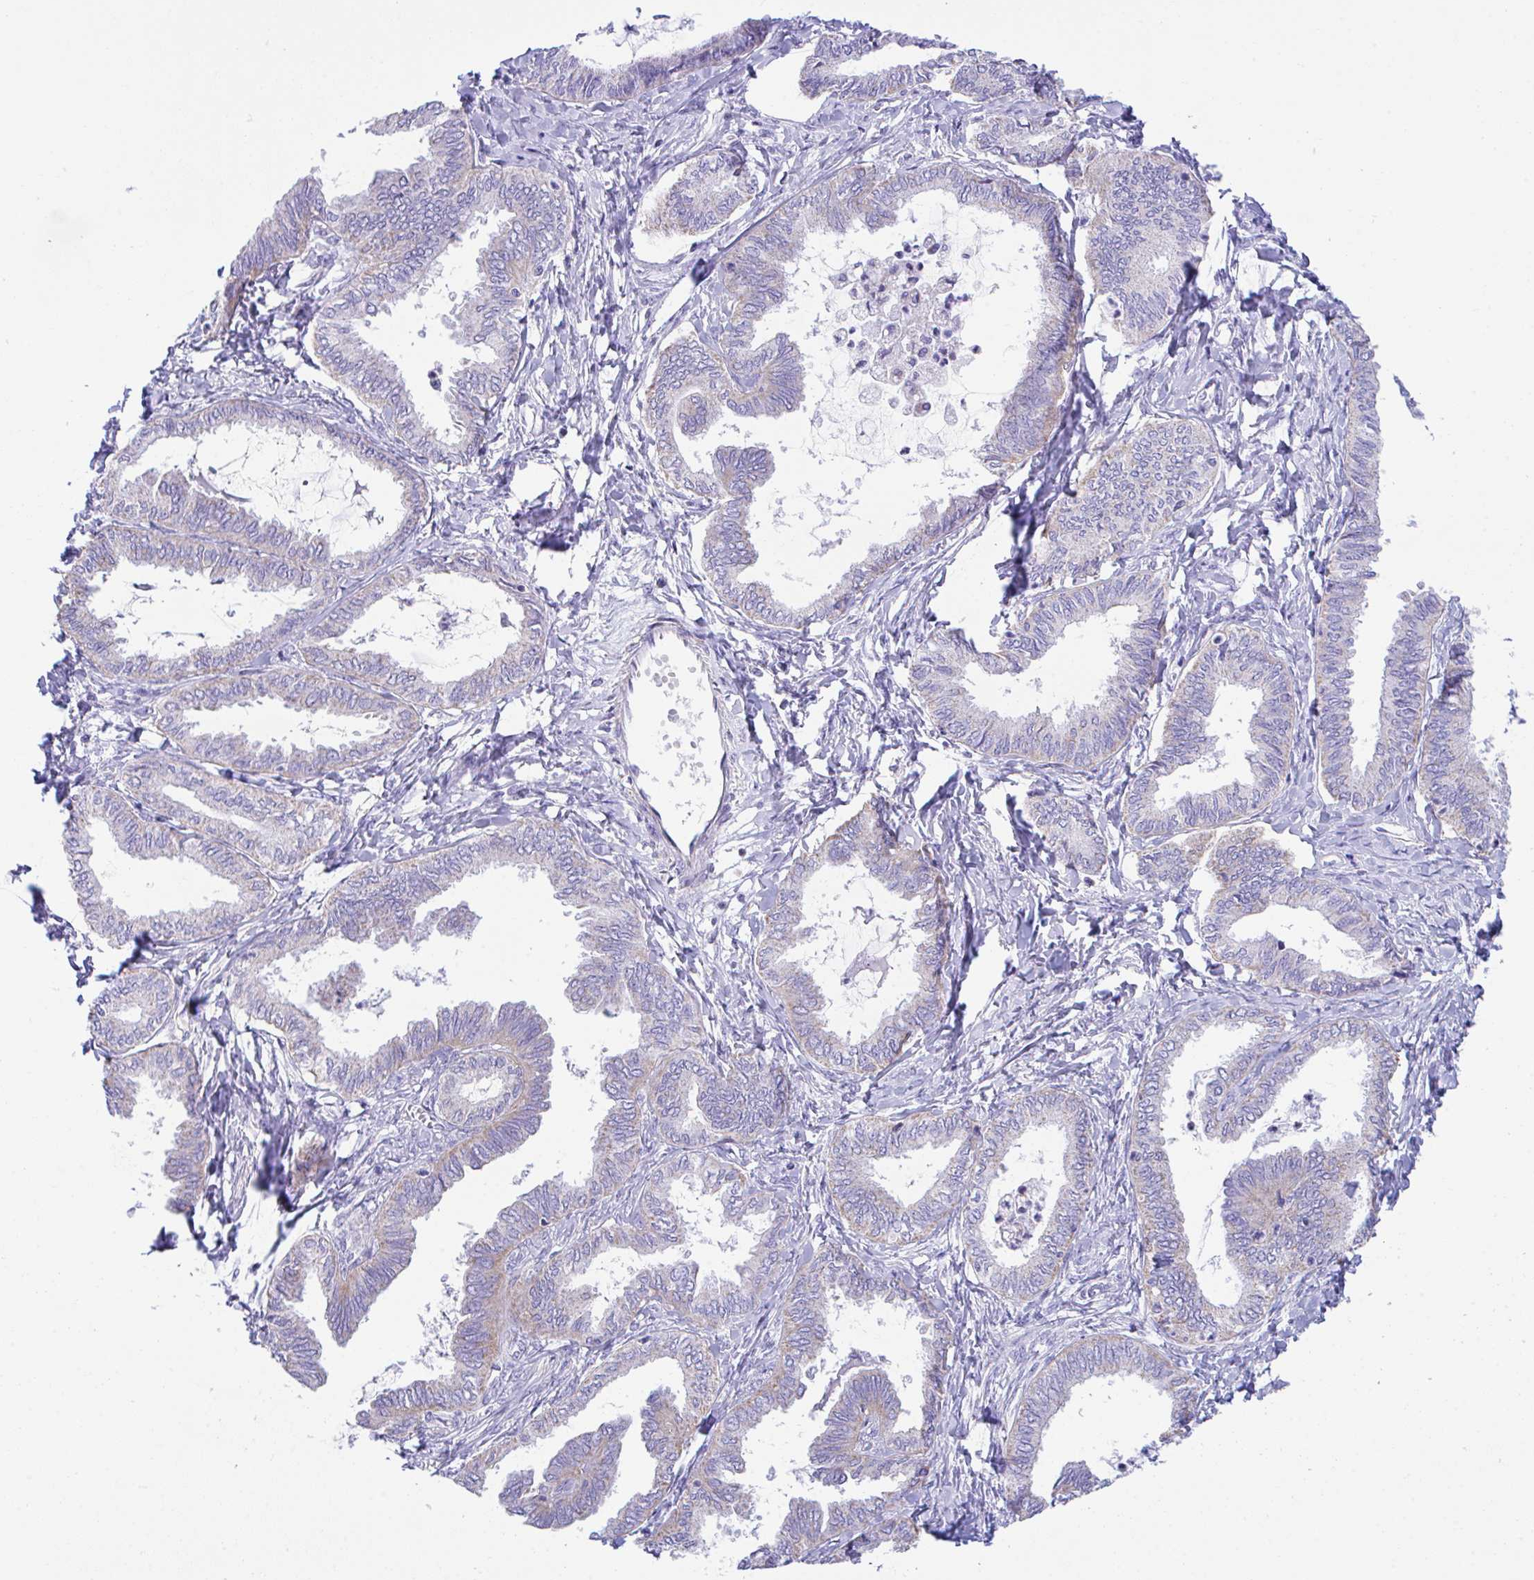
{"staining": {"intensity": "weak", "quantity": "<25%", "location": "cytoplasmic/membranous"}, "tissue": "ovarian cancer", "cell_type": "Tumor cells", "image_type": "cancer", "snomed": [{"axis": "morphology", "description": "Carcinoma, endometroid"}, {"axis": "topography", "description": "Ovary"}], "caption": "A high-resolution image shows immunohistochemistry staining of ovarian endometroid carcinoma, which exhibits no significant positivity in tumor cells.", "gene": "NLRP8", "patient": {"sex": "female", "age": 70}}